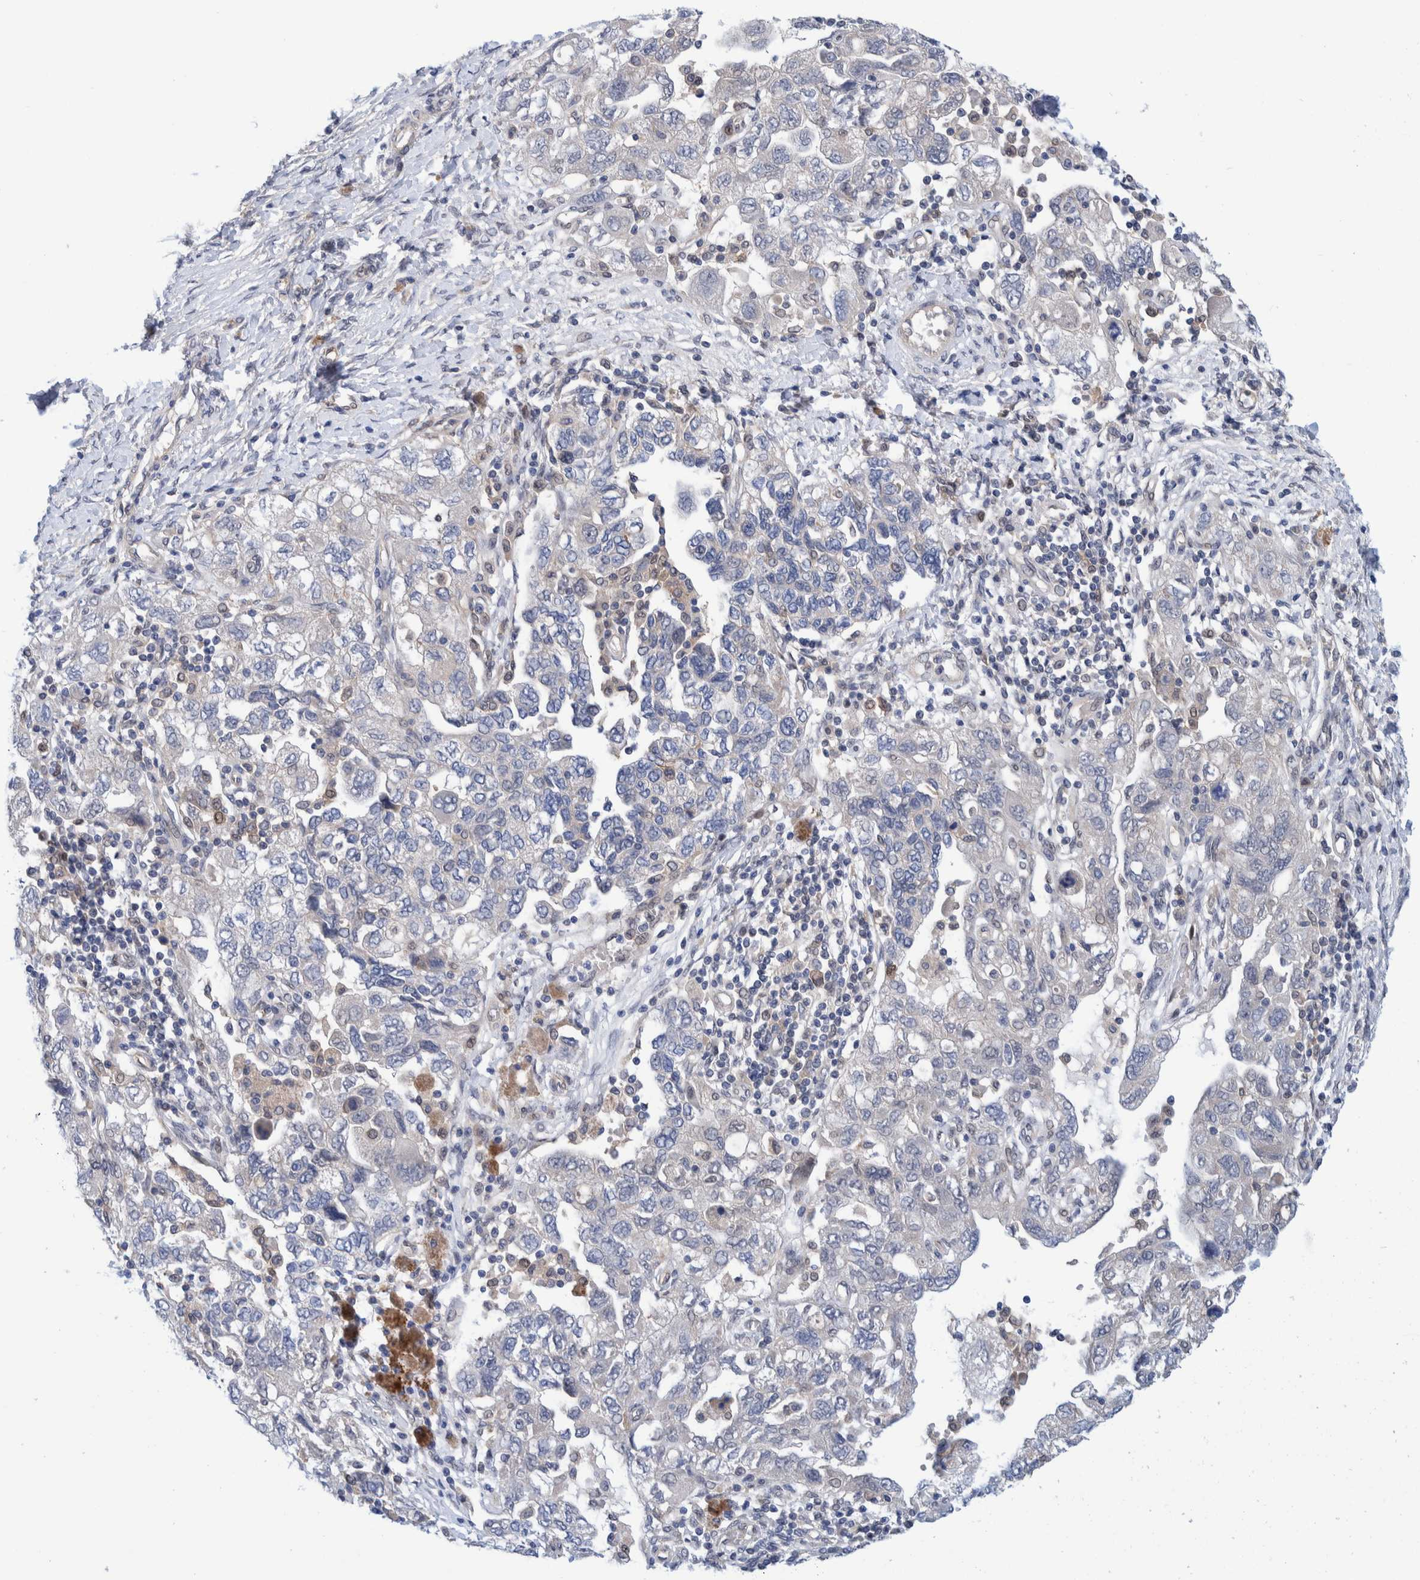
{"staining": {"intensity": "negative", "quantity": "none", "location": "none"}, "tissue": "ovarian cancer", "cell_type": "Tumor cells", "image_type": "cancer", "snomed": [{"axis": "morphology", "description": "Carcinoma, NOS"}, {"axis": "morphology", "description": "Cystadenocarcinoma, serous, NOS"}, {"axis": "topography", "description": "Ovary"}], "caption": "This photomicrograph is of ovarian serous cystadenocarcinoma stained with immunohistochemistry to label a protein in brown with the nuclei are counter-stained blue. There is no staining in tumor cells.", "gene": "PFAS", "patient": {"sex": "female", "age": 69}}